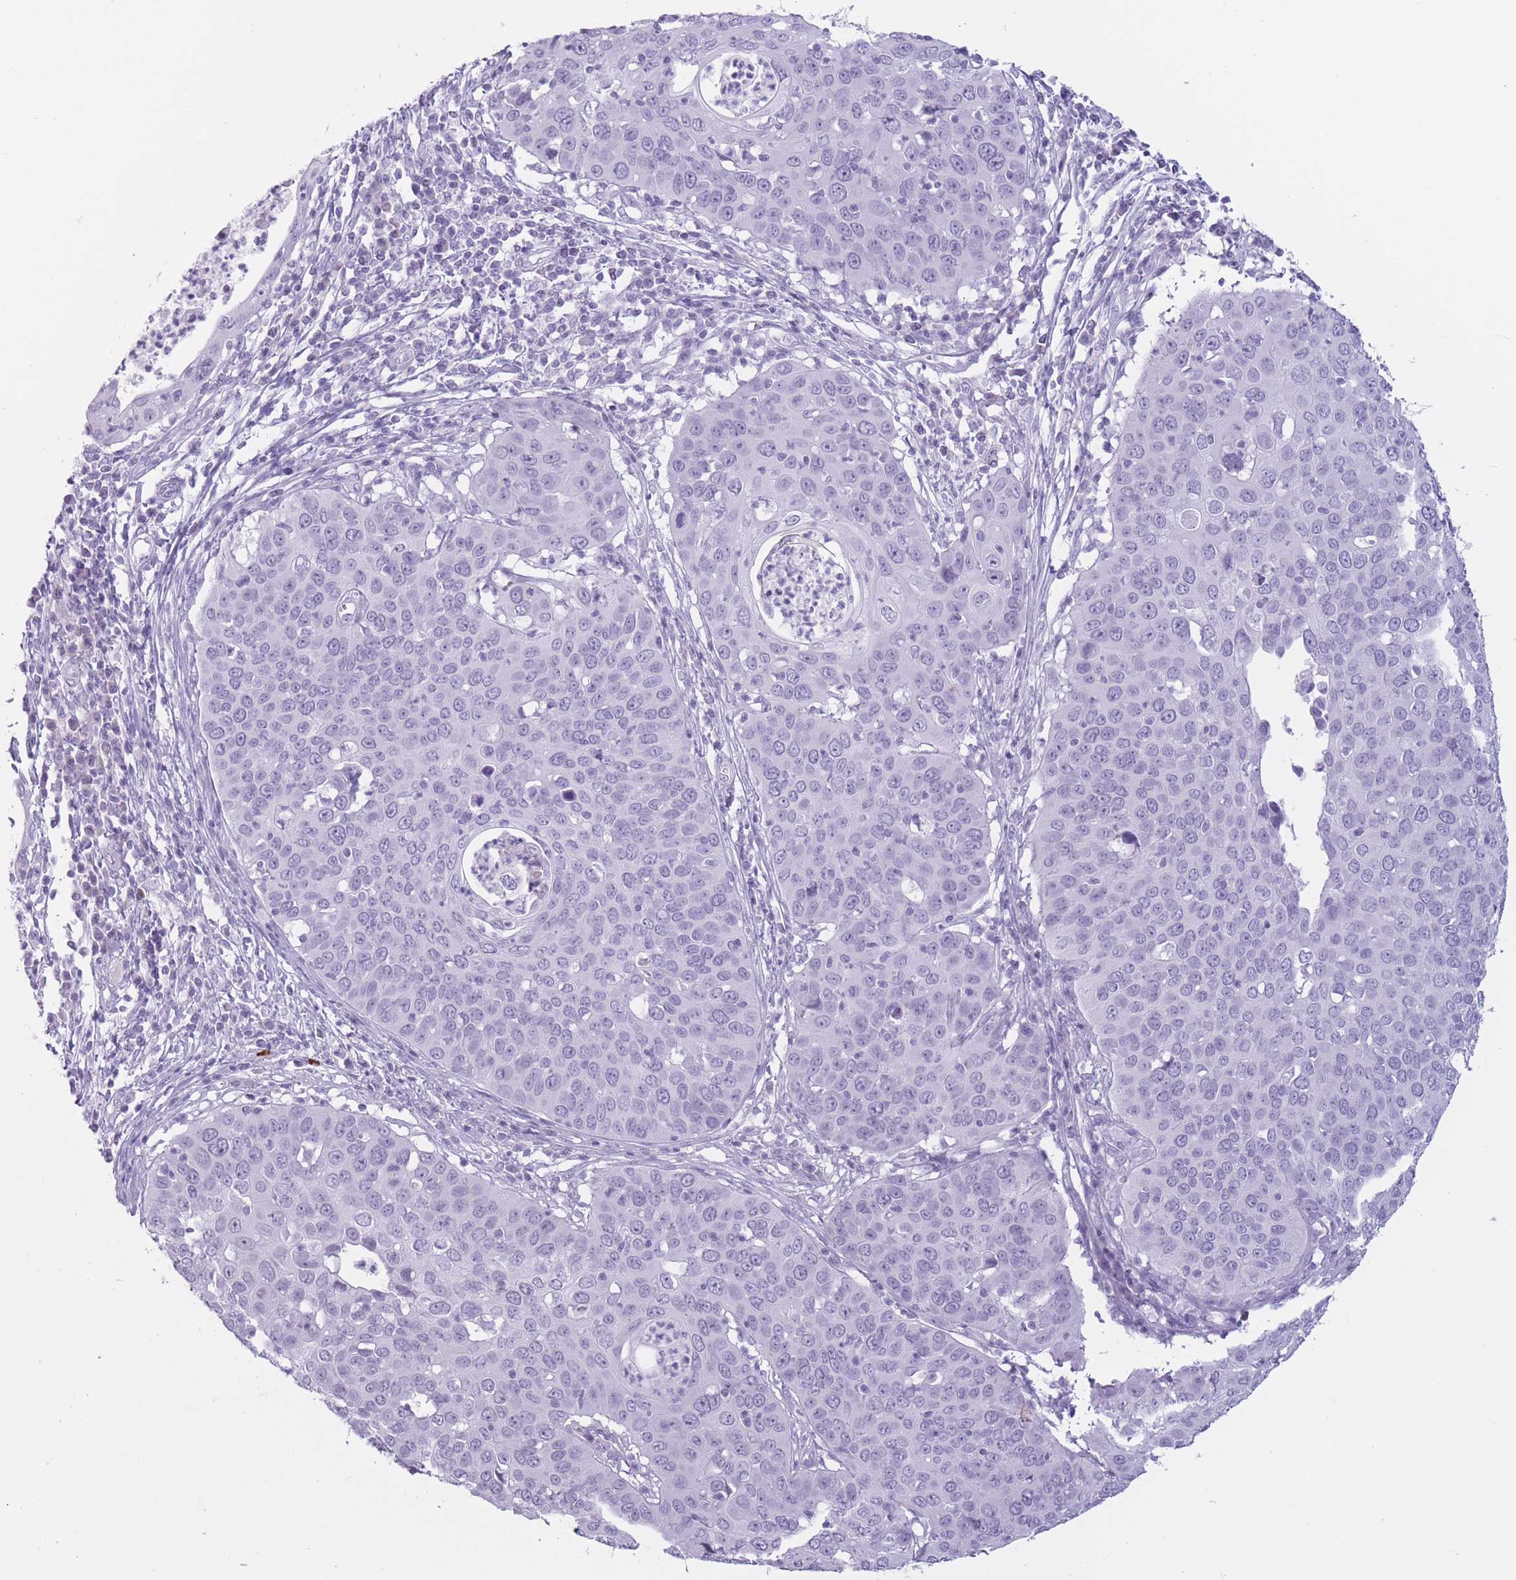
{"staining": {"intensity": "negative", "quantity": "none", "location": "none"}, "tissue": "cervical cancer", "cell_type": "Tumor cells", "image_type": "cancer", "snomed": [{"axis": "morphology", "description": "Squamous cell carcinoma, NOS"}, {"axis": "topography", "description": "Cervix"}], "caption": "Immunohistochemistry (IHC) image of neoplastic tissue: human cervical cancer (squamous cell carcinoma) stained with DAB shows no significant protein expression in tumor cells.", "gene": "PNMA3", "patient": {"sex": "female", "age": 36}}